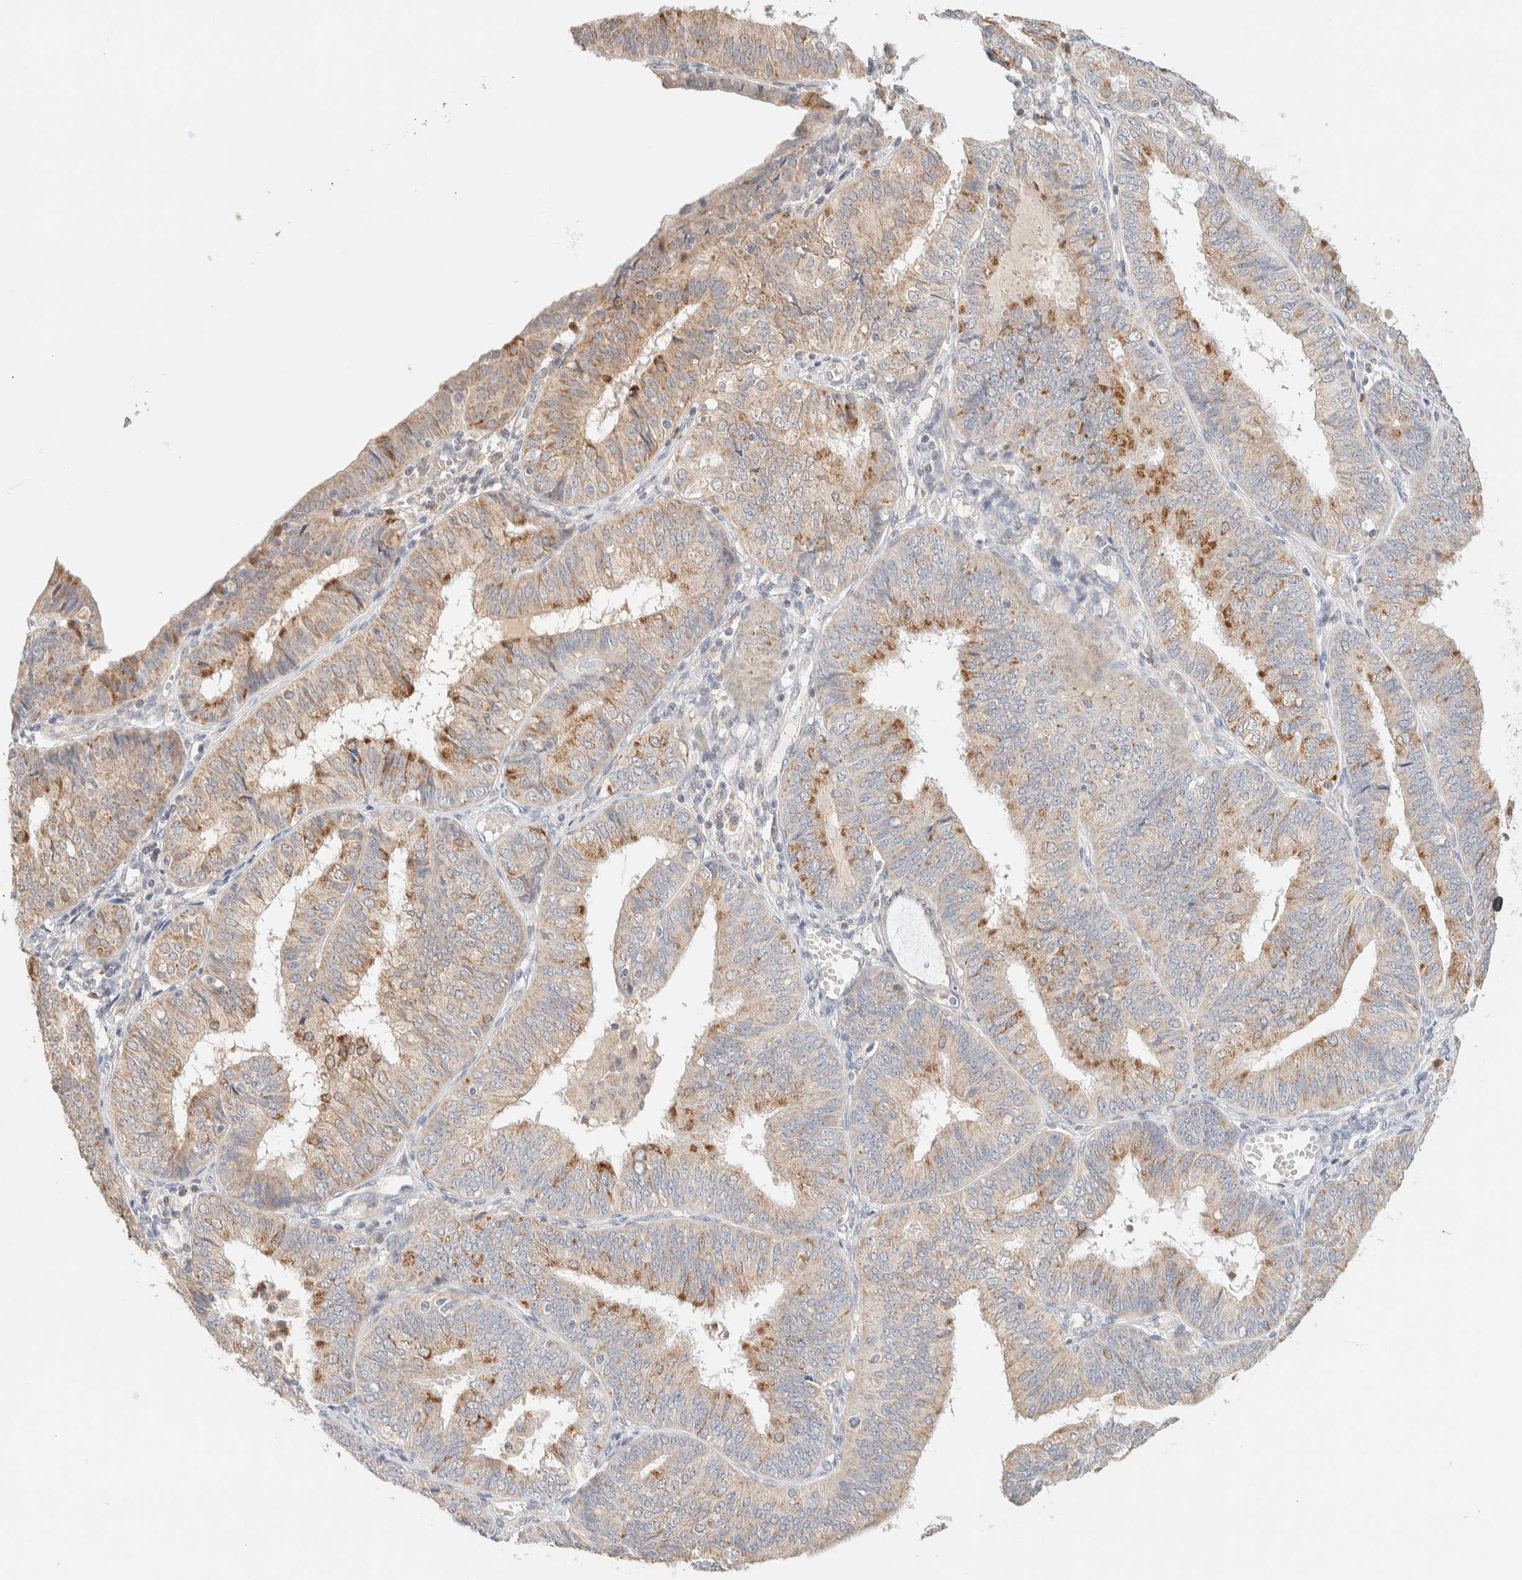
{"staining": {"intensity": "moderate", "quantity": "25%-75%", "location": "cytoplasmic/membranous"}, "tissue": "endometrial cancer", "cell_type": "Tumor cells", "image_type": "cancer", "snomed": [{"axis": "morphology", "description": "Adenocarcinoma, NOS"}, {"axis": "topography", "description": "Endometrium"}], "caption": "A brown stain labels moderate cytoplasmic/membranous positivity of a protein in human endometrial adenocarcinoma tumor cells. Using DAB (3,3'-diaminobenzidine) (brown) and hematoxylin (blue) stains, captured at high magnification using brightfield microscopy.", "gene": "HDHD3", "patient": {"sex": "female", "age": 58}}